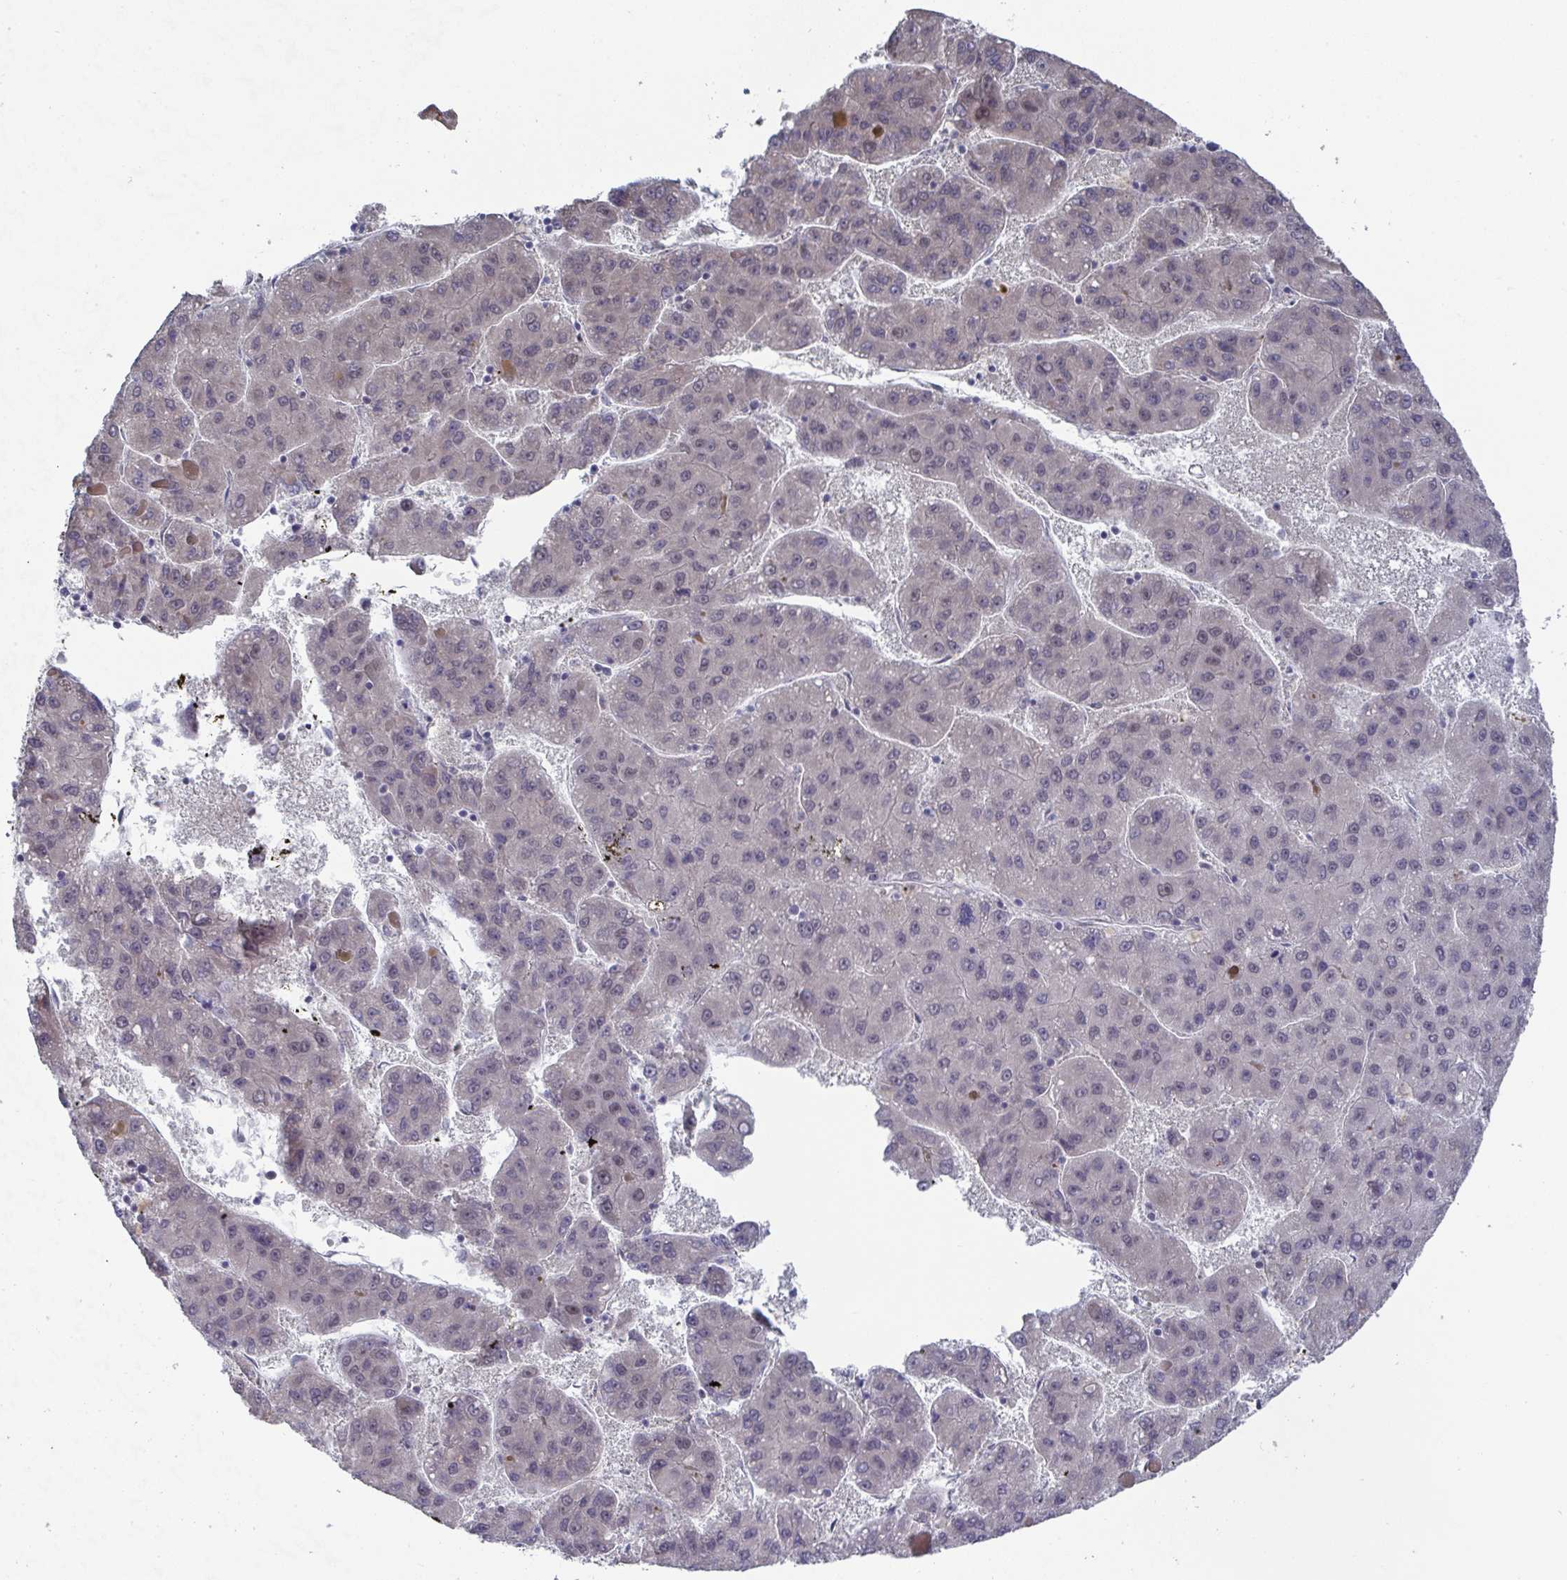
{"staining": {"intensity": "negative", "quantity": "none", "location": "none"}, "tissue": "liver cancer", "cell_type": "Tumor cells", "image_type": "cancer", "snomed": [{"axis": "morphology", "description": "Carcinoma, Hepatocellular, NOS"}, {"axis": "topography", "description": "Liver"}], "caption": "DAB (3,3'-diaminobenzidine) immunohistochemical staining of liver hepatocellular carcinoma reveals no significant positivity in tumor cells. (DAB immunohistochemistry (IHC) visualized using brightfield microscopy, high magnification).", "gene": "JMJD1C", "patient": {"sex": "female", "age": 82}}